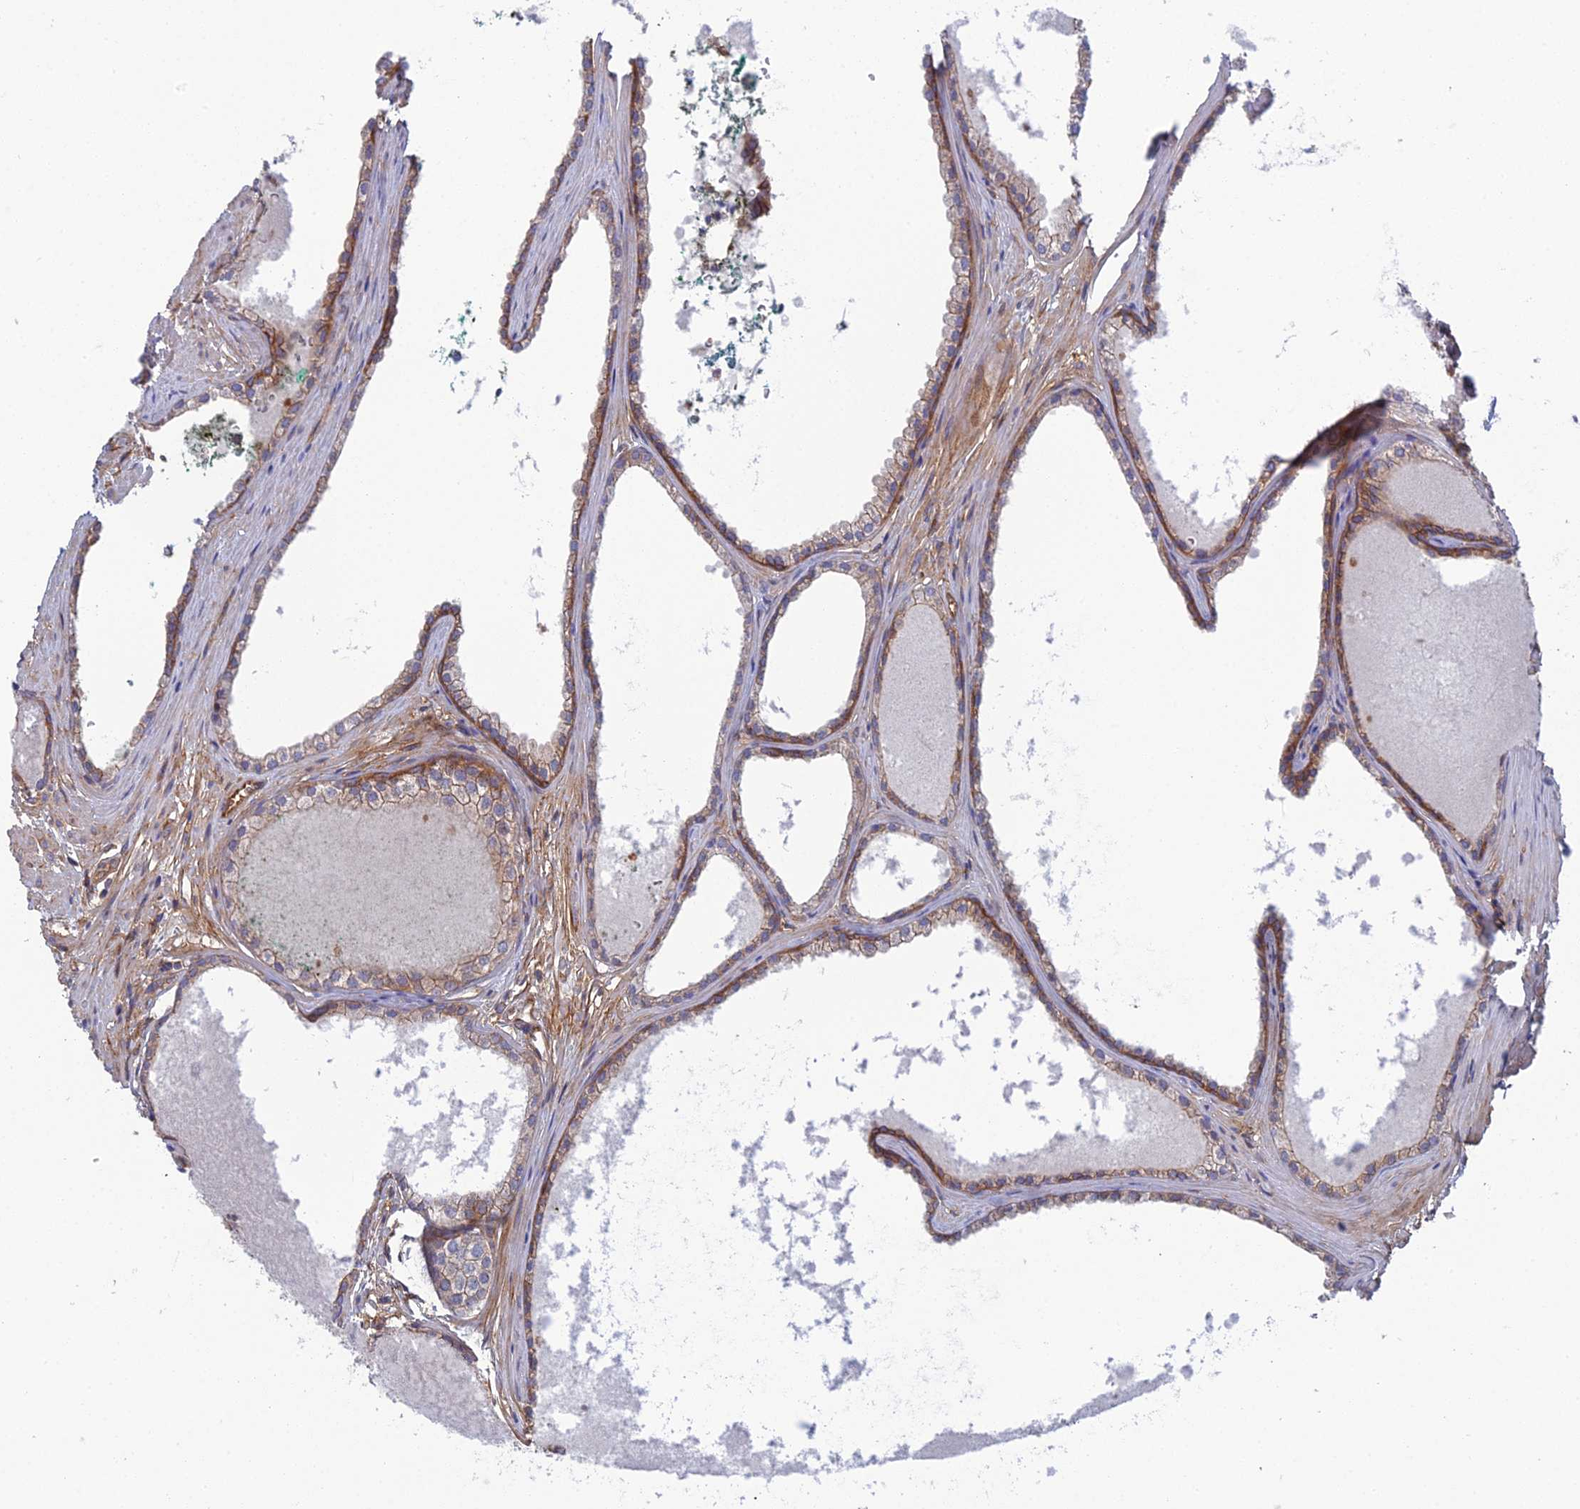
{"staining": {"intensity": "weak", "quantity": "25%-75%", "location": "cytoplasmic/membranous"}, "tissue": "prostate cancer", "cell_type": "Tumor cells", "image_type": "cancer", "snomed": [{"axis": "morphology", "description": "Adenocarcinoma, Low grade"}, {"axis": "topography", "description": "Prostate"}], "caption": "Prostate cancer (low-grade adenocarcinoma) tissue displays weak cytoplasmic/membranous positivity in about 25%-75% of tumor cells, visualized by immunohistochemistry. The protein is stained brown, and the nuclei are stained in blue (DAB (3,3'-diaminobenzidine) IHC with brightfield microscopy, high magnification).", "gene": "ABHD1", "patient": {"sex": "male", "age": 69}}